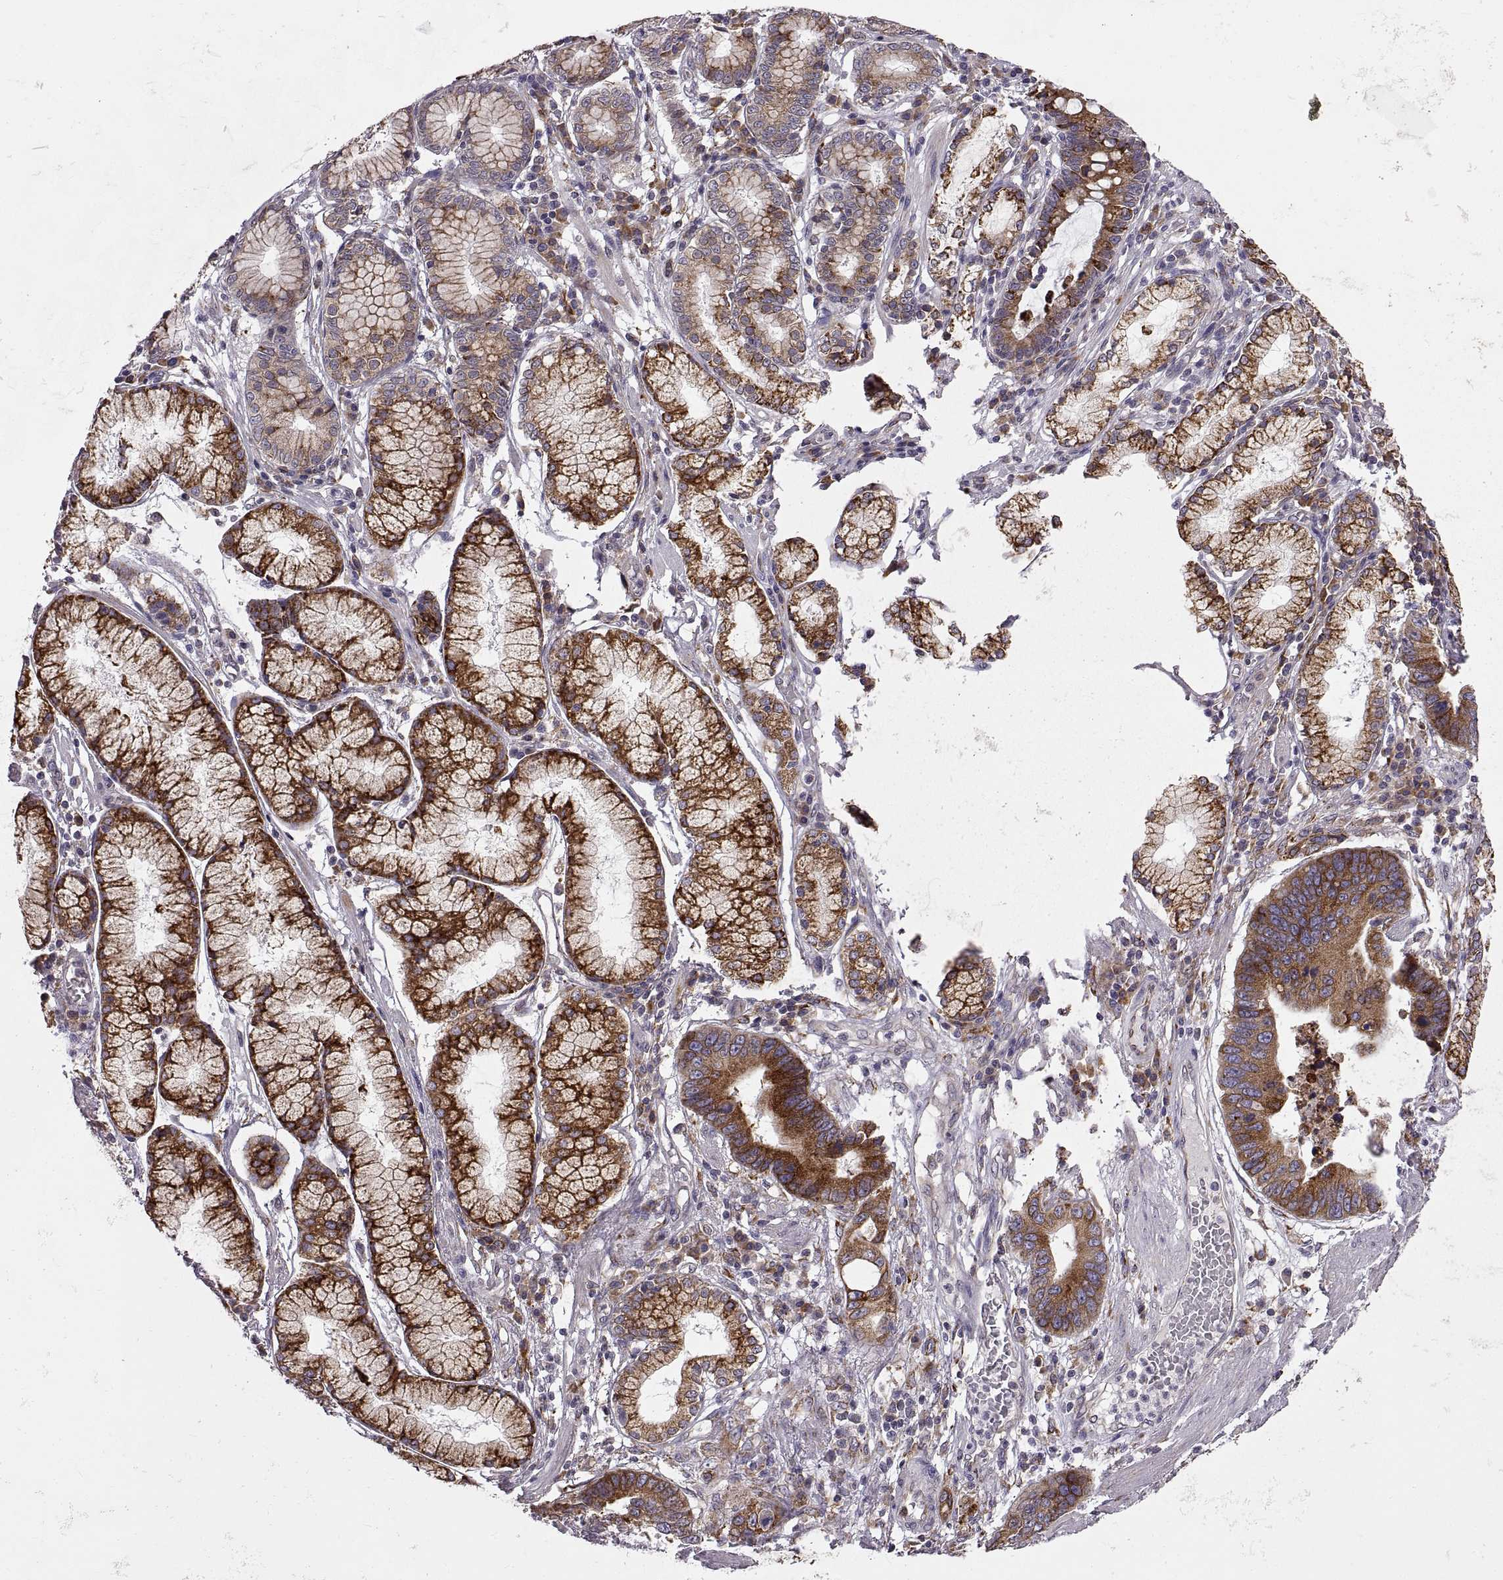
{"staining": {"intensity": "strong", "quantity": ">75%", "location": "cytoplasmic/membranous"}, "tissue": "stomach cancer", "cell_type": "Tumor cells", "image_type": "cancer", "snomed": [{"axis": "morphology", "description": "Adenocarcinoma, NOS"}, {"axis": "topography", "description": "Stomach"}], "caption": "An immunohistochemistry micrograph of neoplastic tissue is shown. Protein staining in brown labels strong cytoplasmic/membranous positivity in stomach cancer (adenocarcinoma) within tumor cells. (DAB IHC, brown staining for protein, blue staining for nuclei).", "gene": "PLEKHB2", "patient": {"sex": "male", "age": 84}}